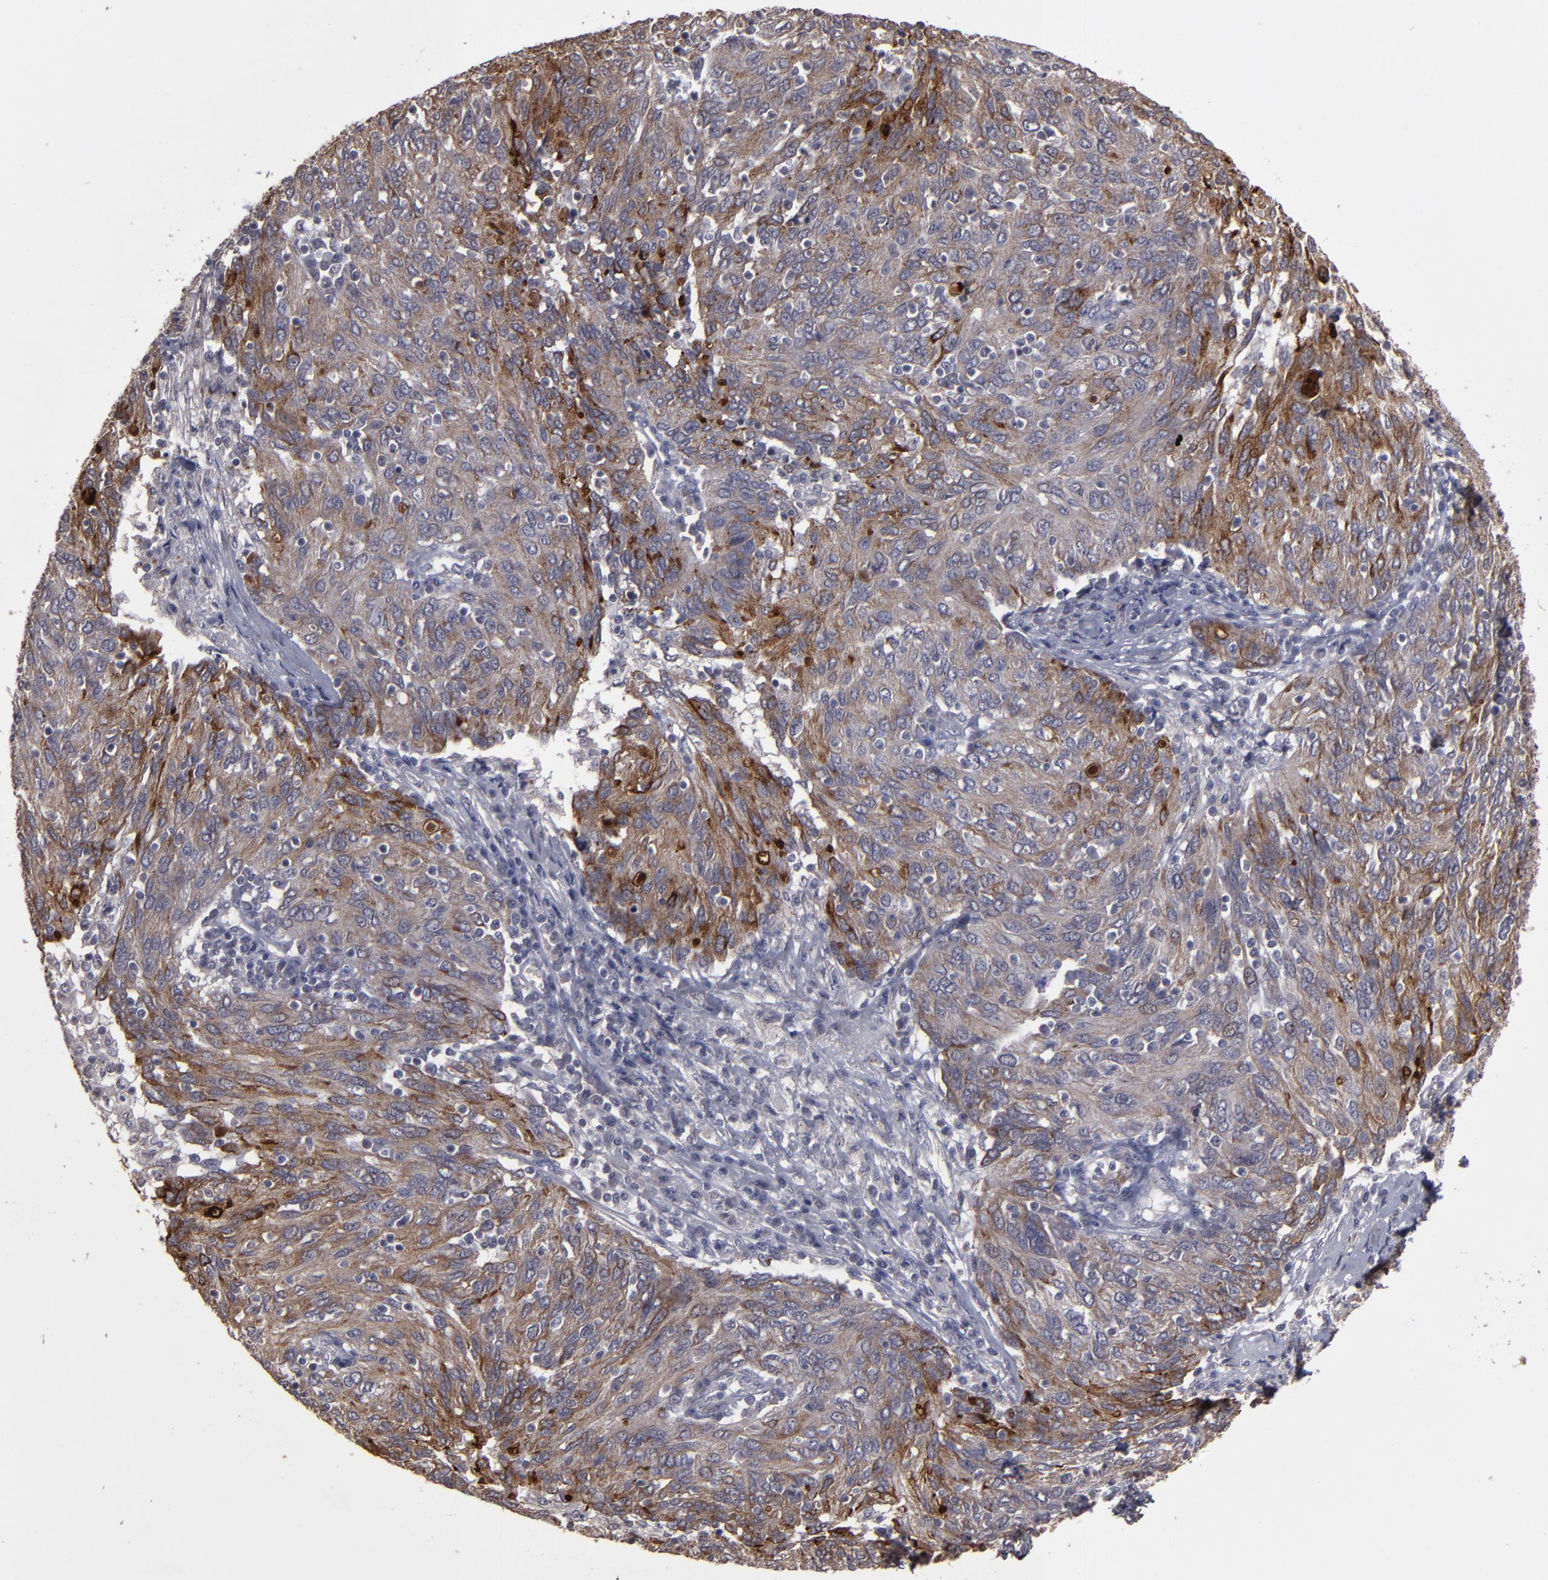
{"staining": {"intensity": "moderate", "quantity": ">75%", "location": "cytoplasmic/membranous"}, "tissue": "ovarian cancer", "cell_type": "Tumor cells", "image_type": "cancer", "snomed": [{"axis": "morphology", "description": "Carcinoma, endometroid"}, {"axis": "topography", "description": "Ovary"}], "caption": "A high-resolution micrograph shows IHC staining of ovarian cancer (endometroid carcinoma), which reveals moderate cytoplasmic/membranous staining in about >75% of tumor cells.", "gene": "CD55", "patient": {"sex": "female", "age": 50}}